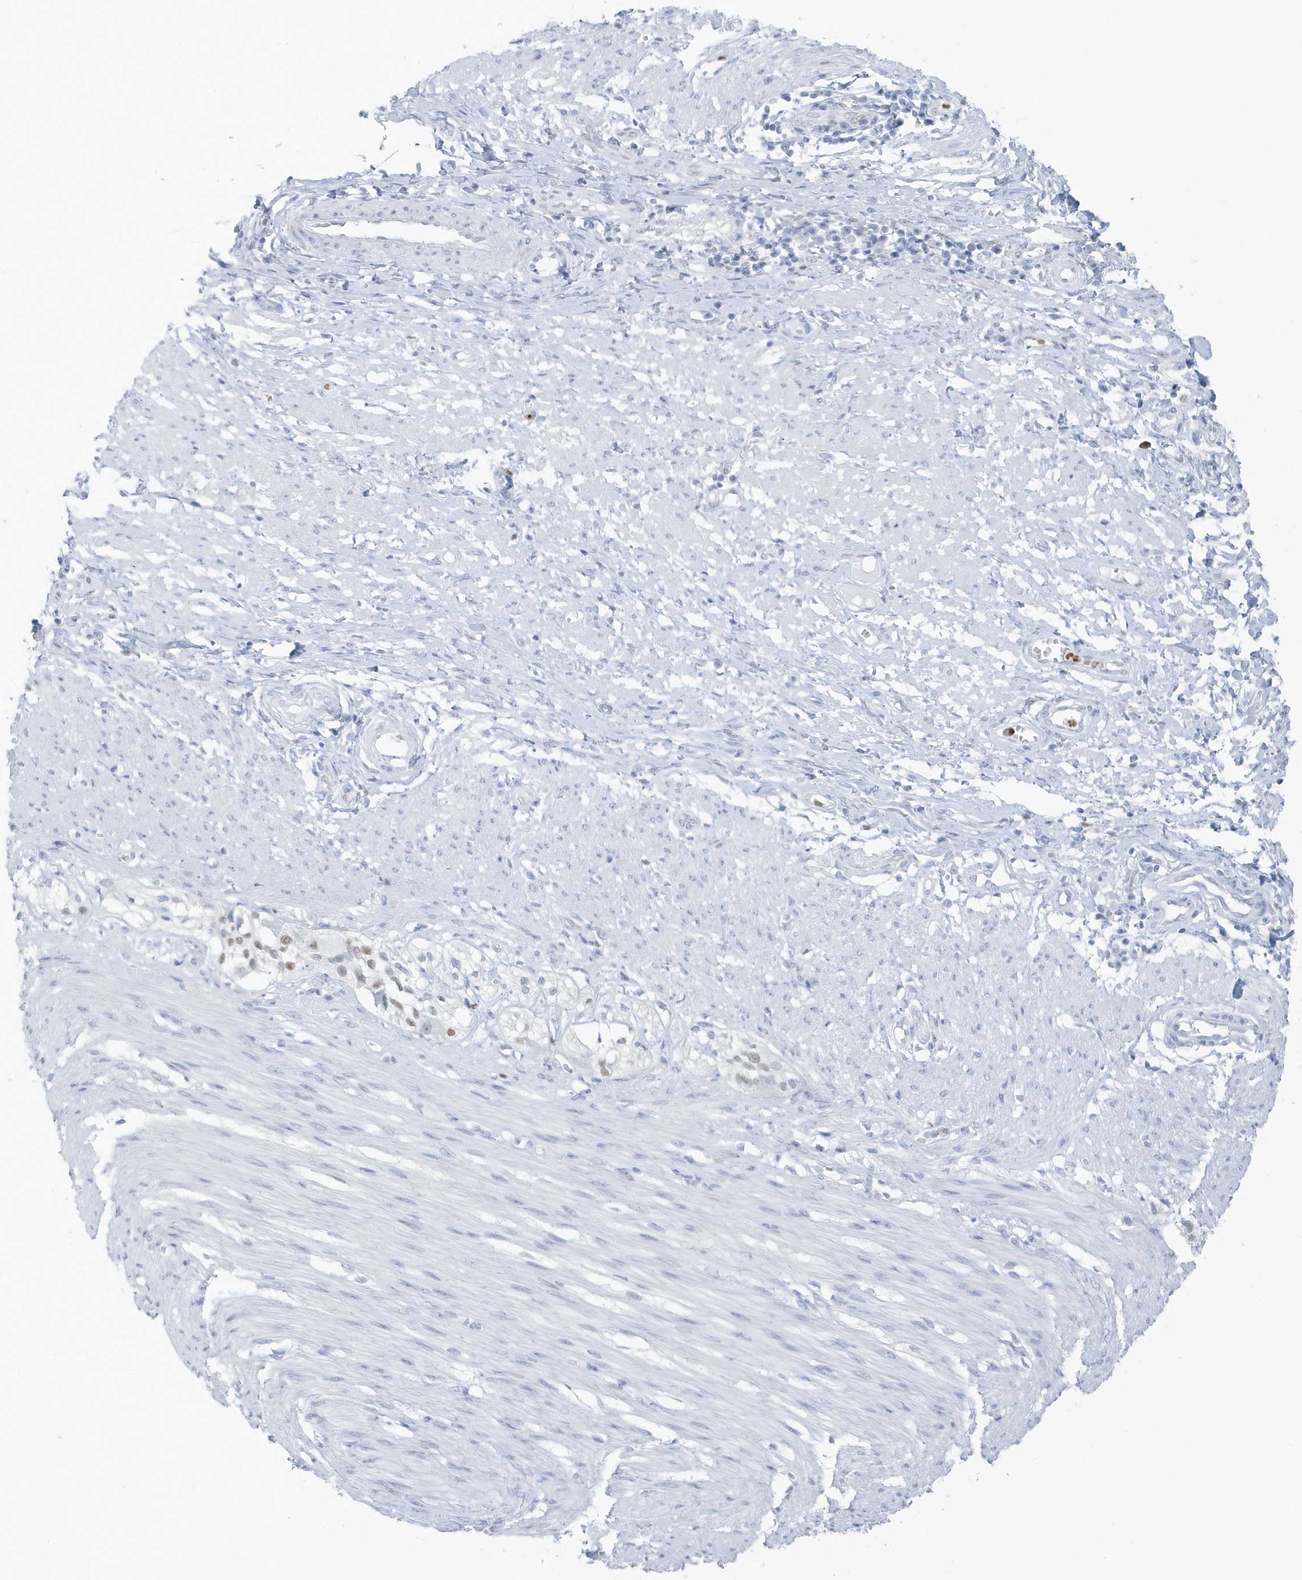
{"staining": {"intensity": "negative", "quantity": "none", "location": "none"}, "tissue": "smooth muscle", "cell_type": "Smooth muscle cells", "image_type": "normal", "snomed": [{"axis": "morphology", "description": "Normal tissue, NOS"}, {"axis": "morphology", "description": "Adenocarcinoma, NOS"}, {"axis": "topography", "description": "Colon"}, {"axis": "topography", "description": "Peripheral nerve tissue"}], "caption": "Image shows no significant protein expression in smooth muscle cells of unremarkable smooth muscle.", "gene": "SMIM34", "patient": {"sex": "male", "age": 14}}